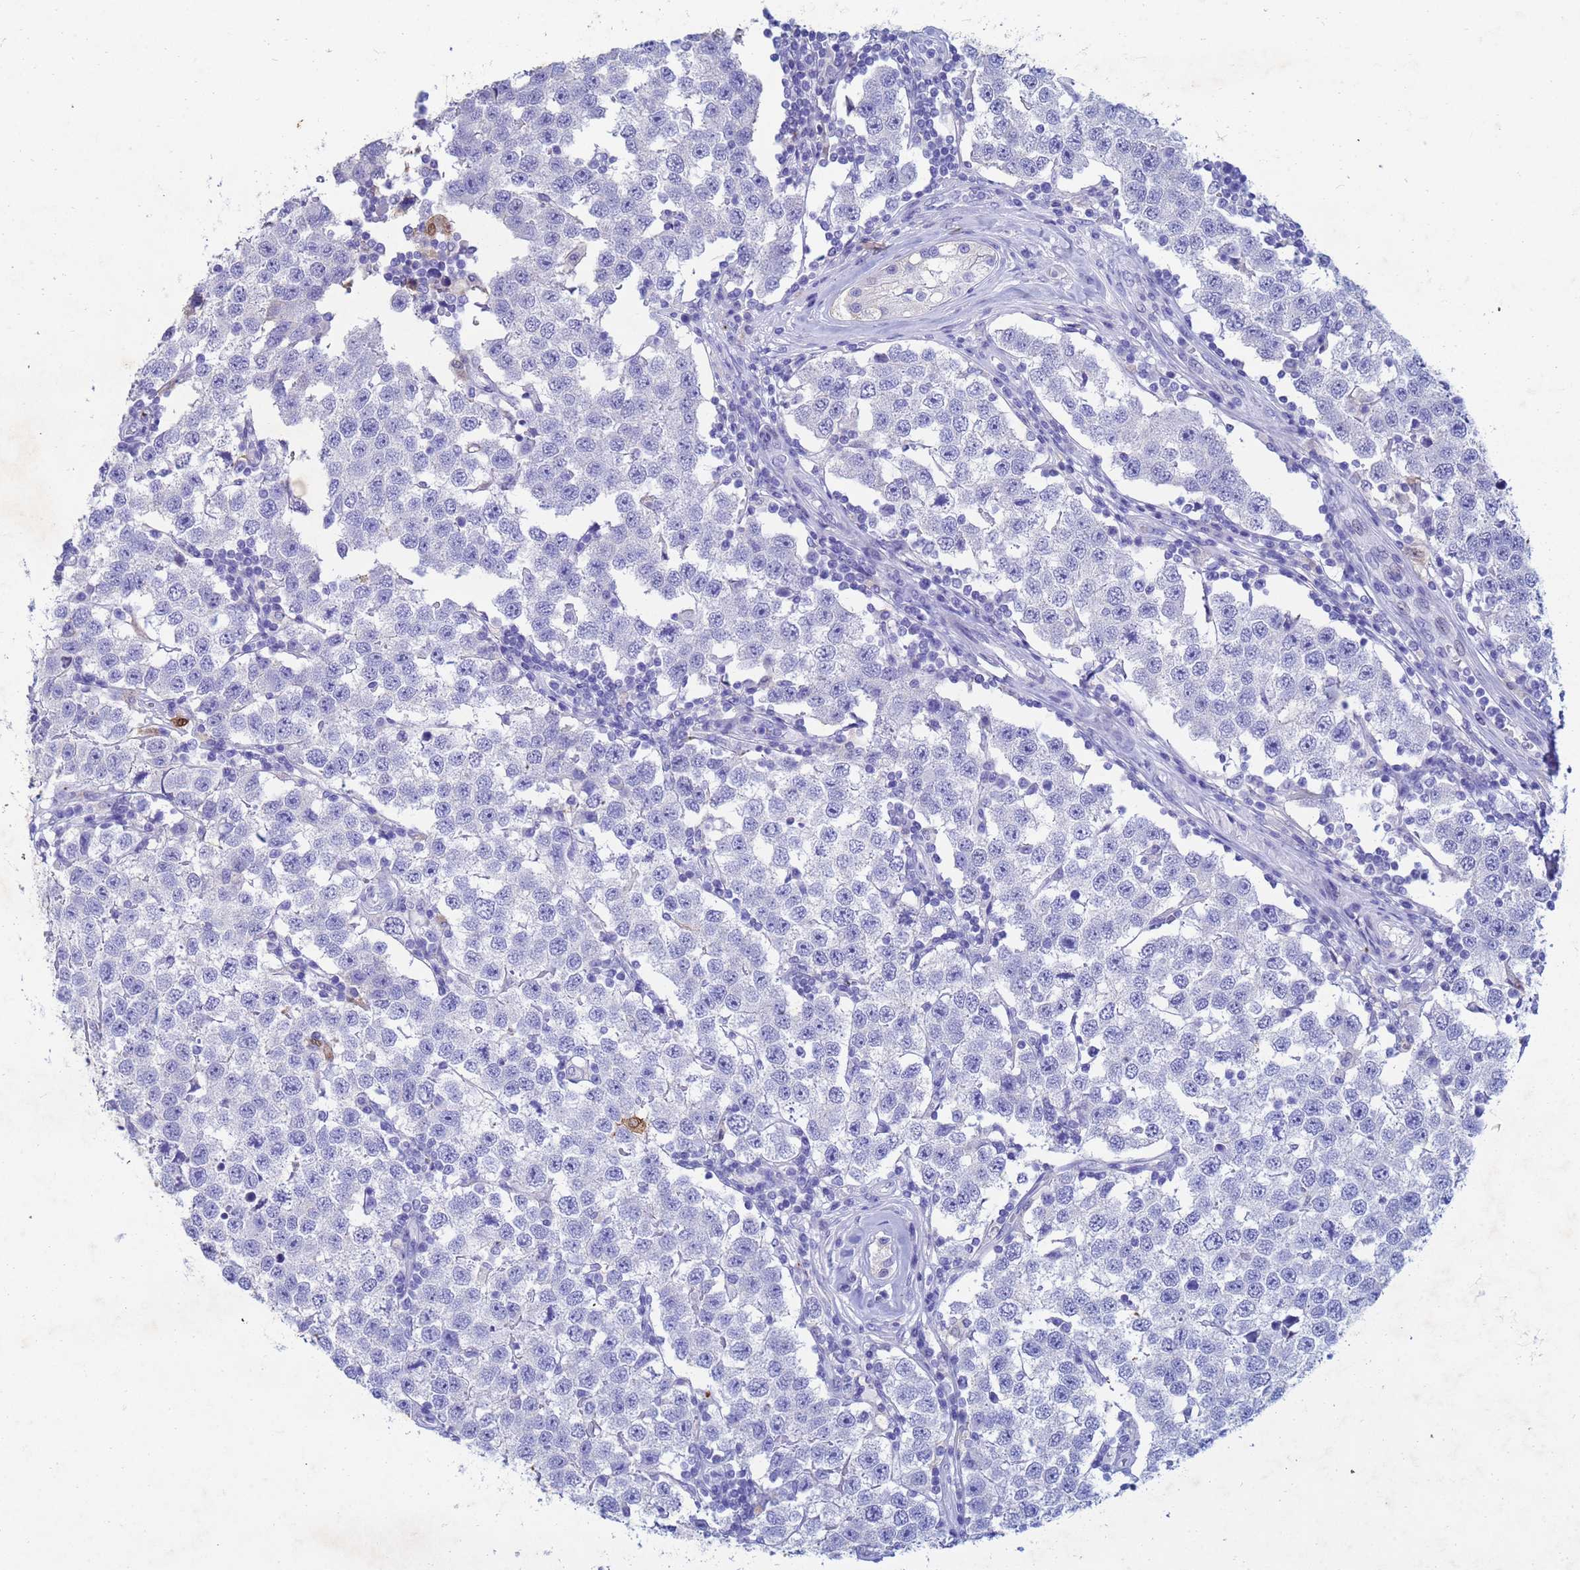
{"staining": {"intensity": "negative", "quantity": "none", "location": "none"}, "tissue": "testis cancer", "cell_type": "Tumor cells", "image_type": "cancer", "snomed": [{"axis": "morphology", "description": "Seminoma, NOS"}, {"axis": "topography", "description": "Testis"}], "caption": "Immunohistochemistry photomicrograph of neoplastic tissue: human testis cancer stained with DAB reveals no significant protein expression in tumor cells.", "gene": "CSTB", "patient": {"sex": "male", "age": 34}}